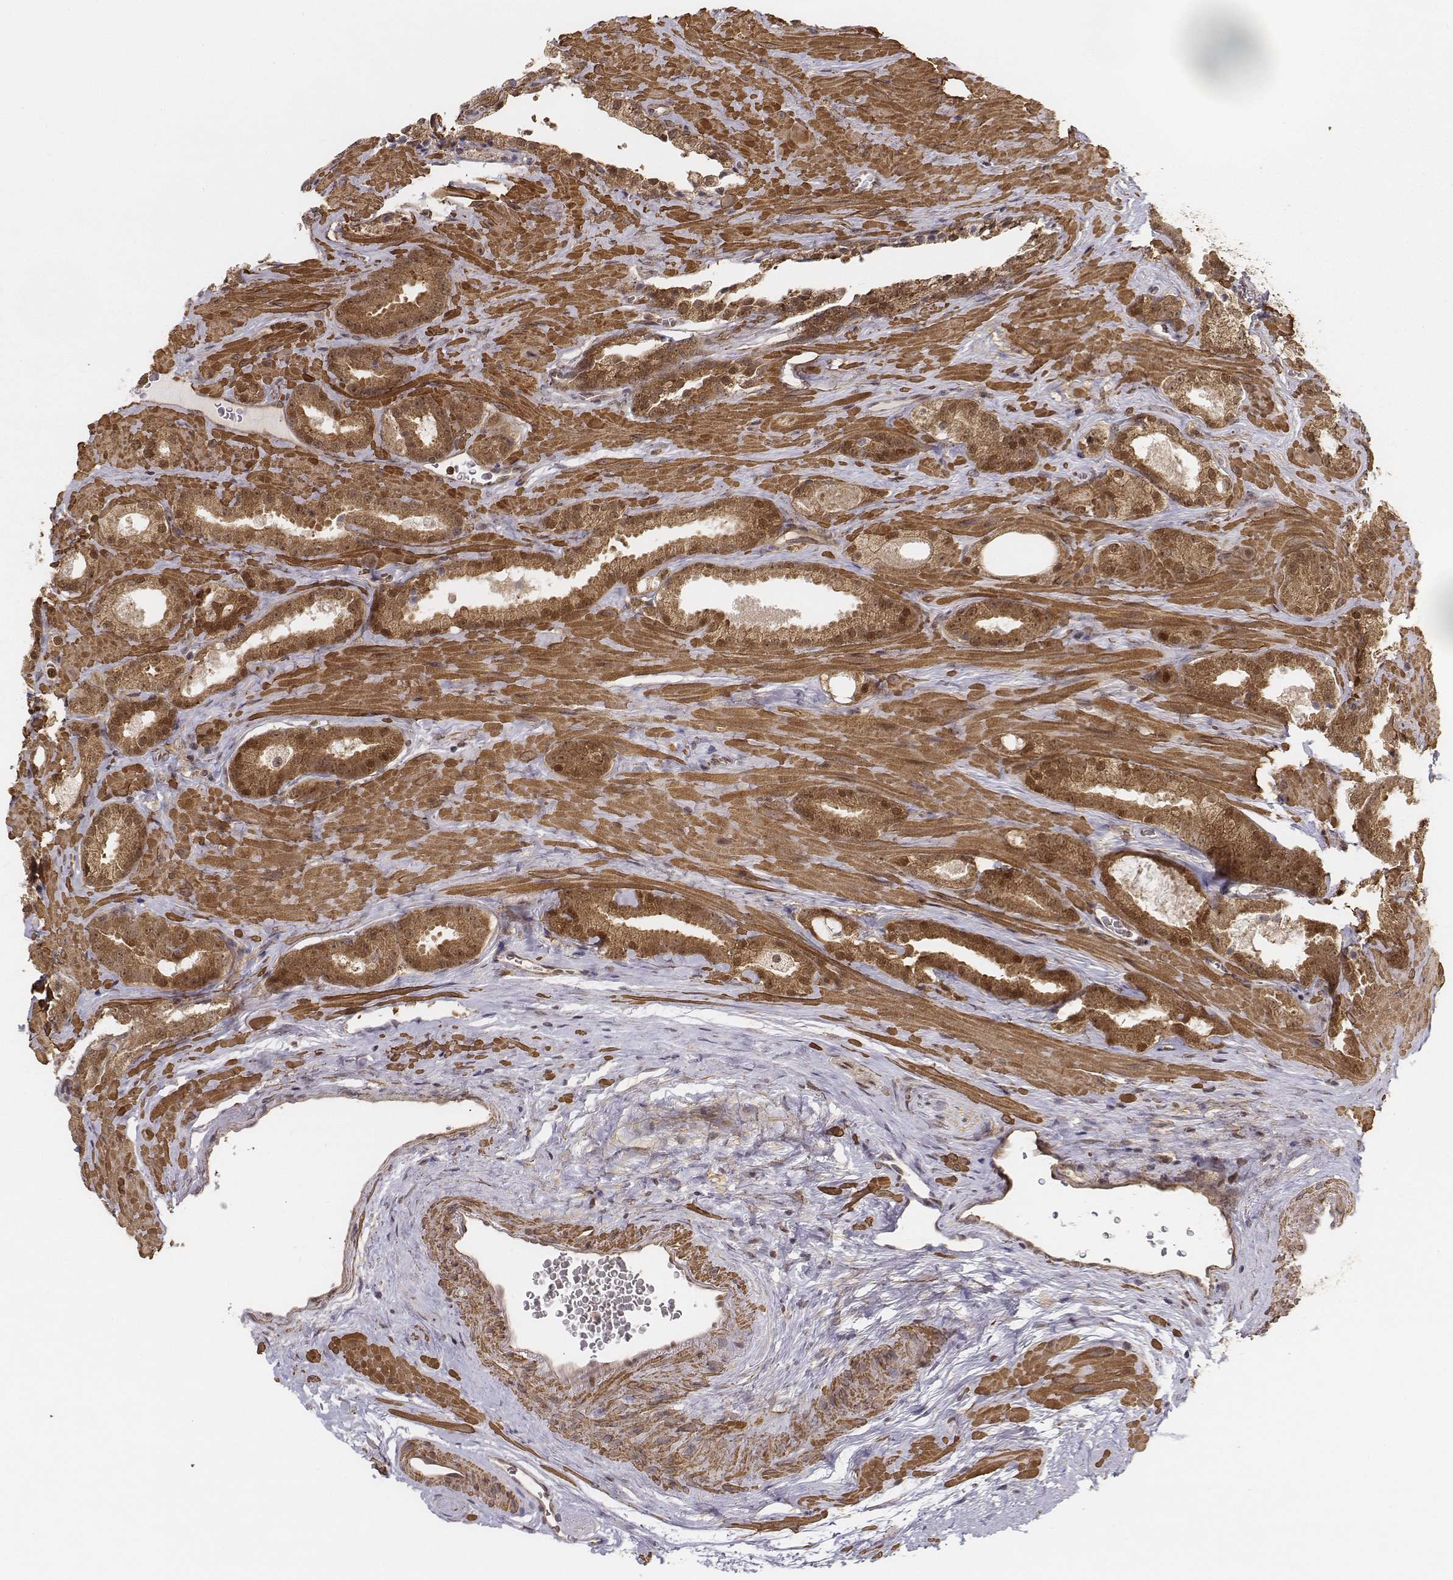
{"staining": {"intensity": "moderate", "quantity": ">75%", "location": "cytoplasmic/membranous,nuclear"}, "tissue": "prostate cancer", "cell_type": "Tumor cells", "image_type": "cancer", "snomed": [{"axis": "morphology", "description": "Adenocarcinoma, Low grade"}, {"axis": "topography", "description": "Prostate"}], "caption": "Prostate cancer (adenocarcinoma (low-grade)) stained with immunohistochemistry shows moderate cytoplasmic/membranous and nuclear staining in about >75% of tumor cells.", "gene": "ZFYVE19", "patient": {"sex": "male", "age": 62}}